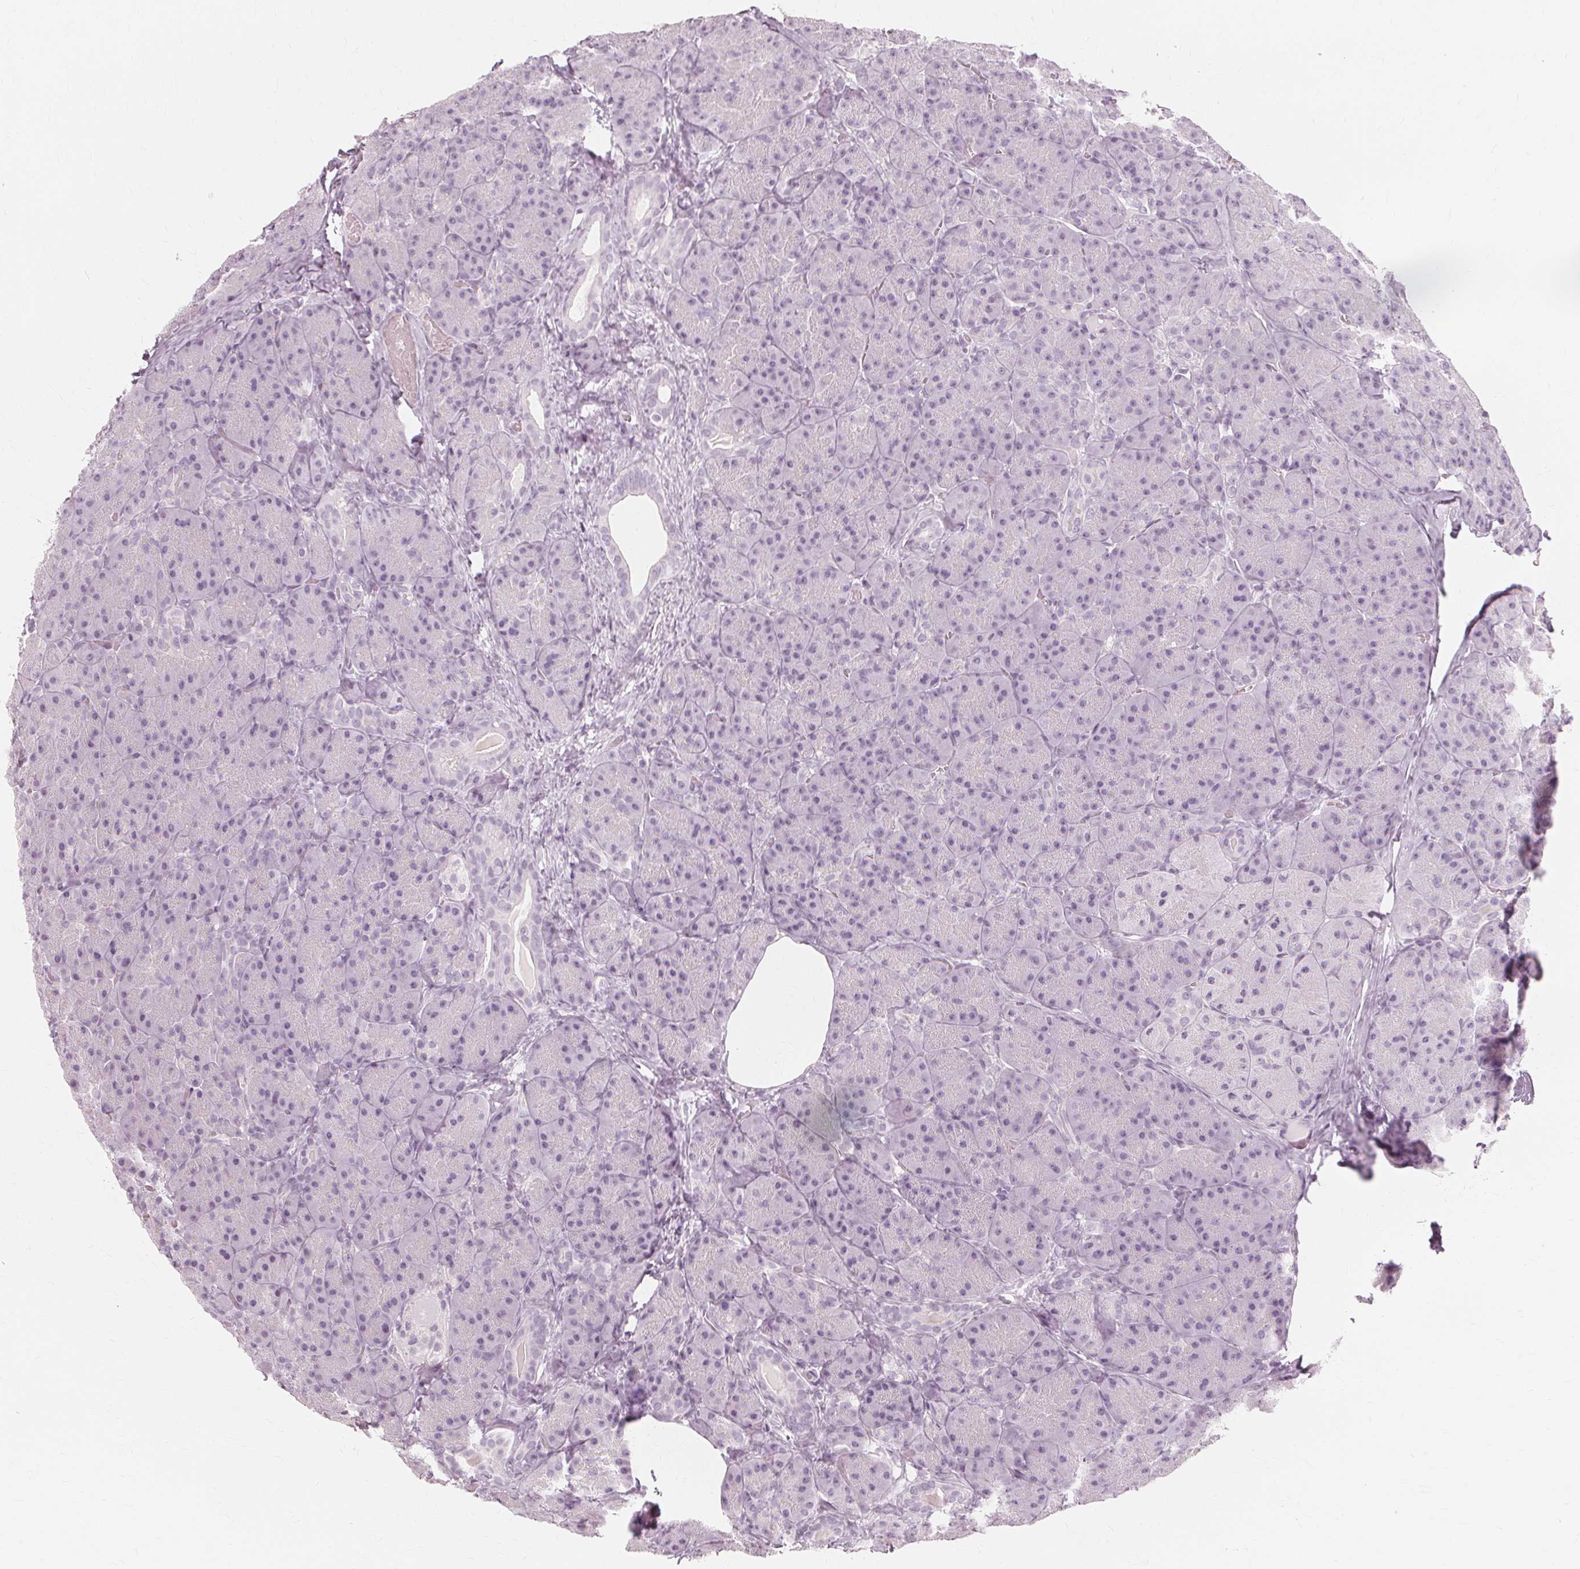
{"staining": {"intensity": "negative", "quantity": "none", "location": "none"}, "tissue": "pancreas", "cell_type": "Exocrine glandular cells", "image_type": "normal", "snomed": [{"axis": "morphology", "description": "Normal tissue, NOS"}, {"axis": "topography", "description": "Pancreas"}], "caption": "IHC micrograph of benign human pancreas stained for a protein (brown), which reveals no positivity in exocrine glandular cells. (Brightfield microscopy of DAB immunohistochemistry at high magnification).", "gene": "MUC12", "patient": {"sex": "male", "age": 57}}